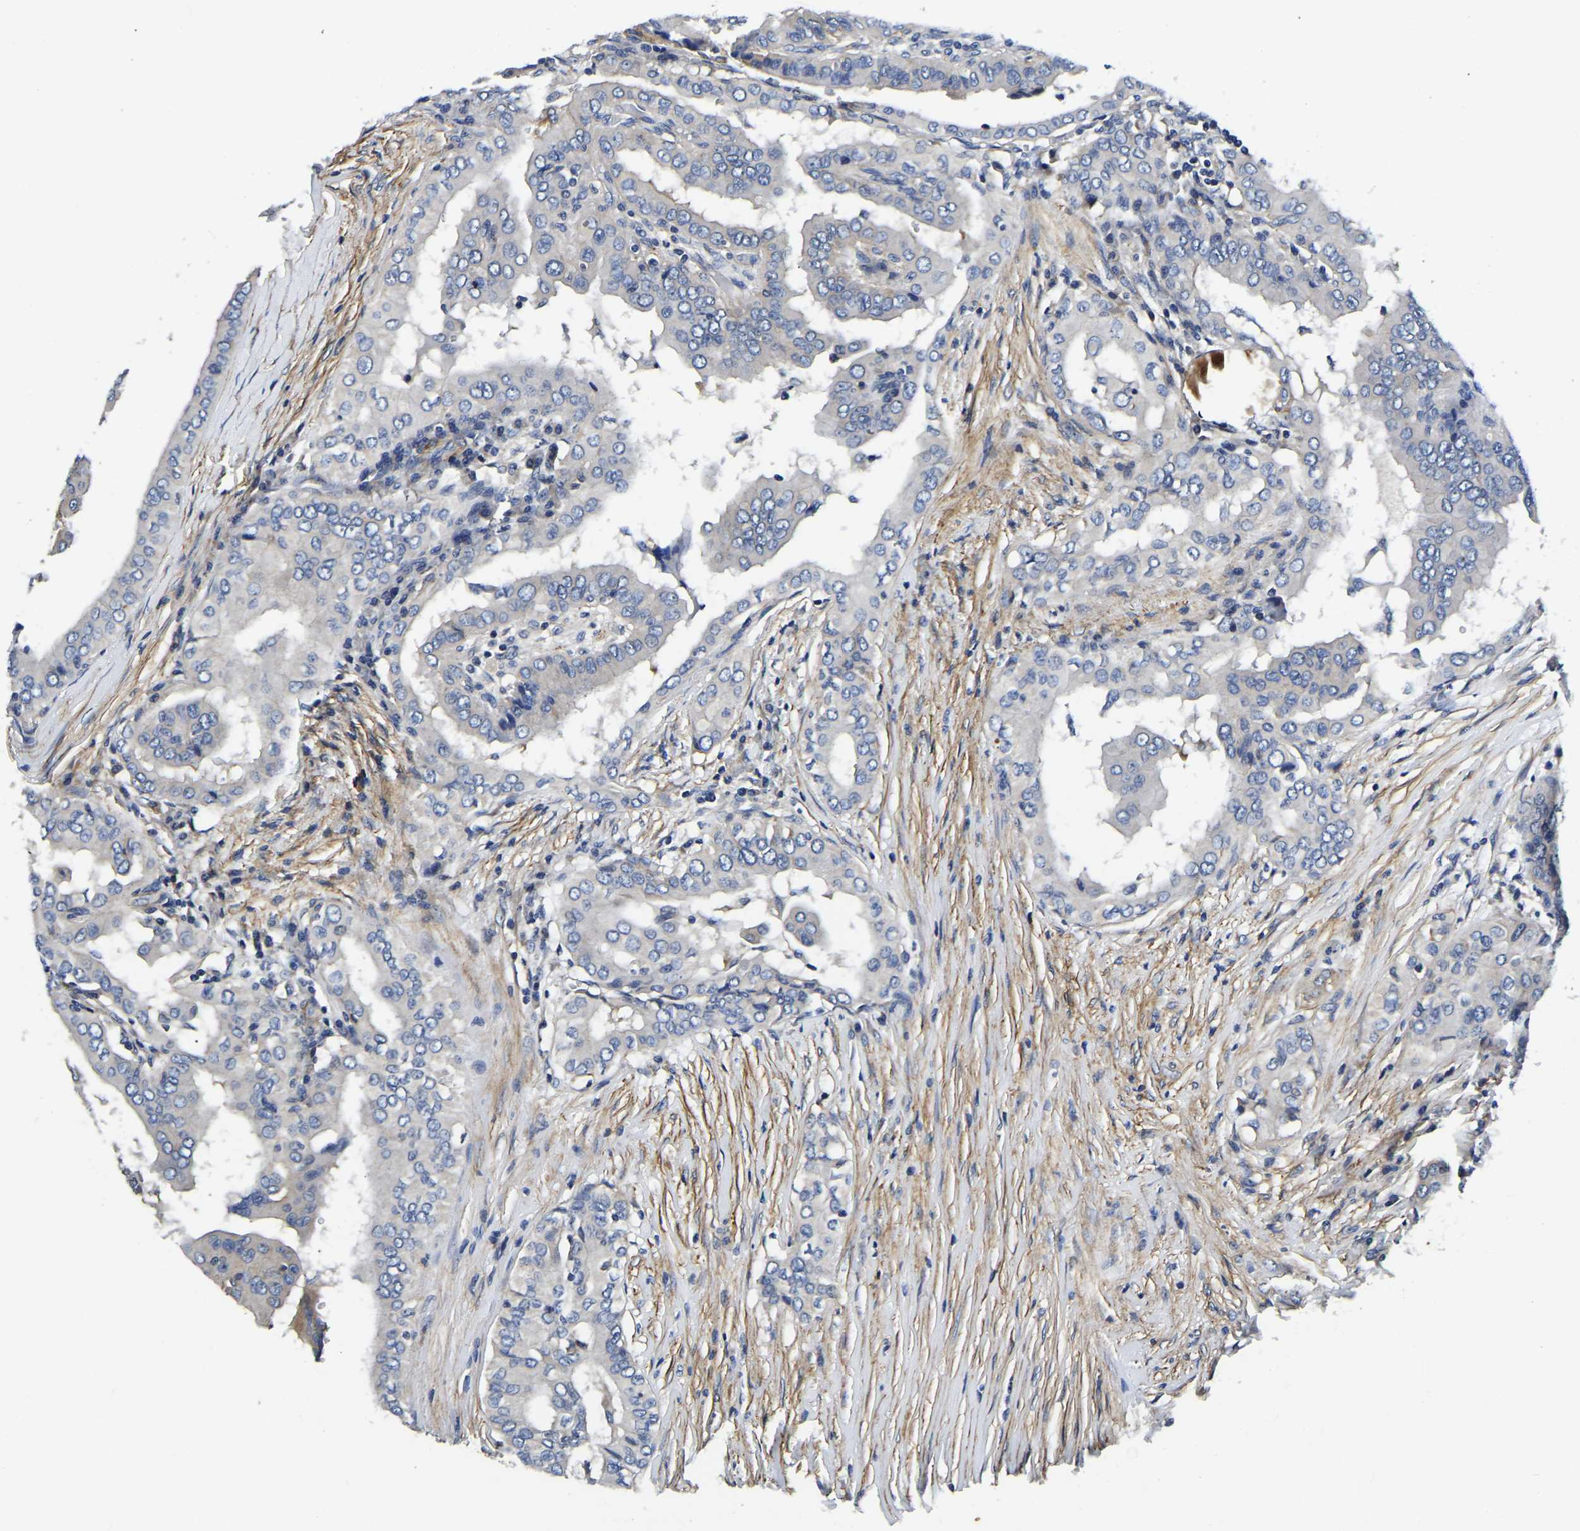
{"staining": {"intensity": "negative", "quantity": "none", "location": "none"}, "tissue": "thyroid cancer", "cell_type": "Tumor cells", "image_type": "cancer", "snomed": [{"axis": "morphology", "description": "Papillary adenocarcinoma, NOS"}, {"axis": "topography", "description": "Thyroid gland"}], "caption": "Immunohistochemistry (IHC) of thyroid papillary adenocarcinoma shows no expression in tumor cells.", "gene": "KCTD17", "patient": {"sex": "male", "age": 33}}